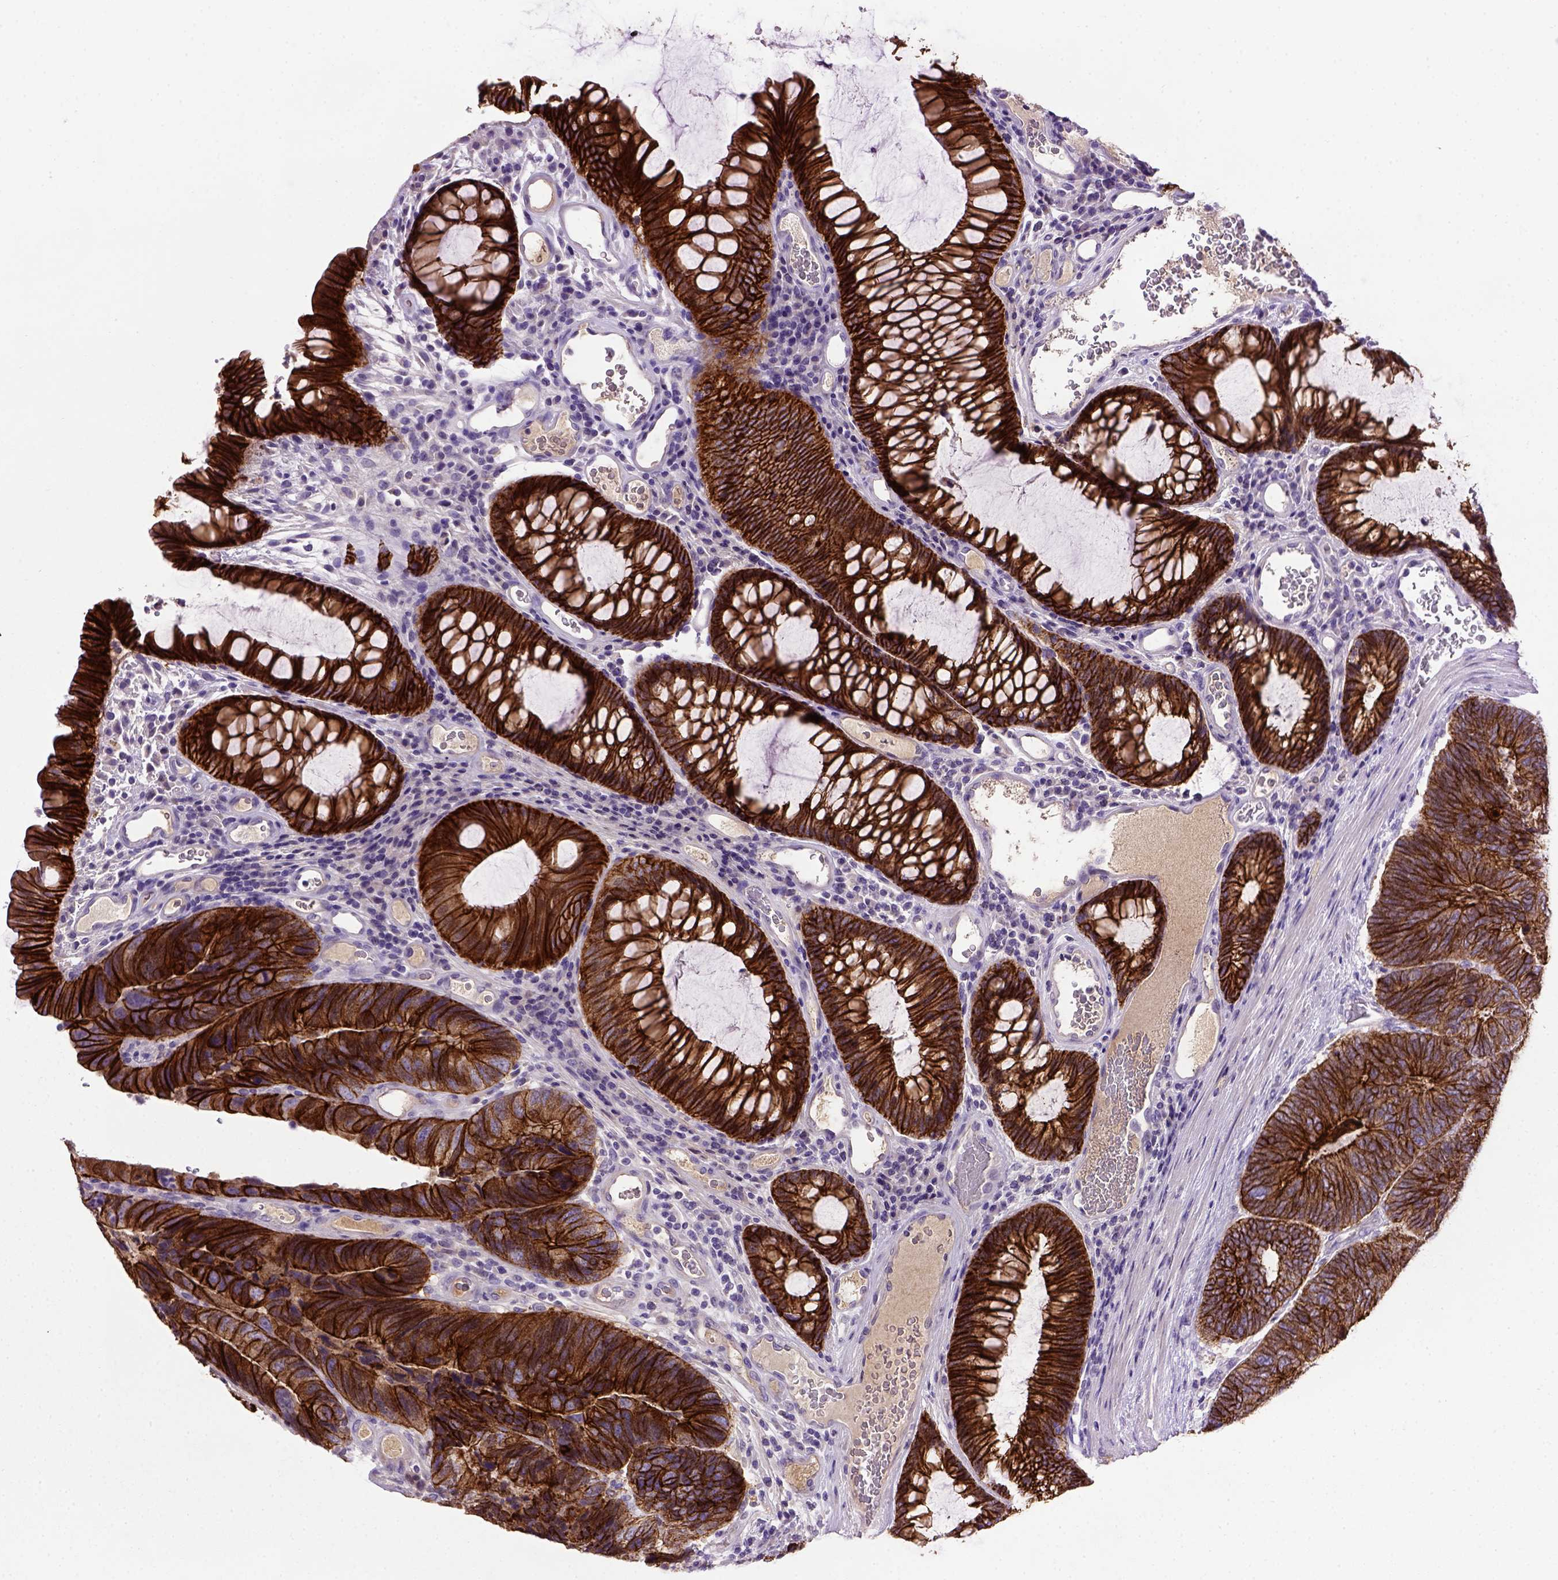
{"staining": {"intensity": "strong", "quantity": ">75%", "location": "cytoplasmic/membranous"}, "tissue": "colorectal cancer", "cell_type": "Tumor cells", "image_type": "cancer", "snomed": [{"axis": "morphology", "description": "Adenocarcinoma, NOS"}, {"axis": "topography", "description": "Colon"}], "caption": "Human colorectal cancer stained with a protein marker displays strong staining in tumor cells.", "gene": "CDH1", "patient": {"sex": "female", "age": 67}}